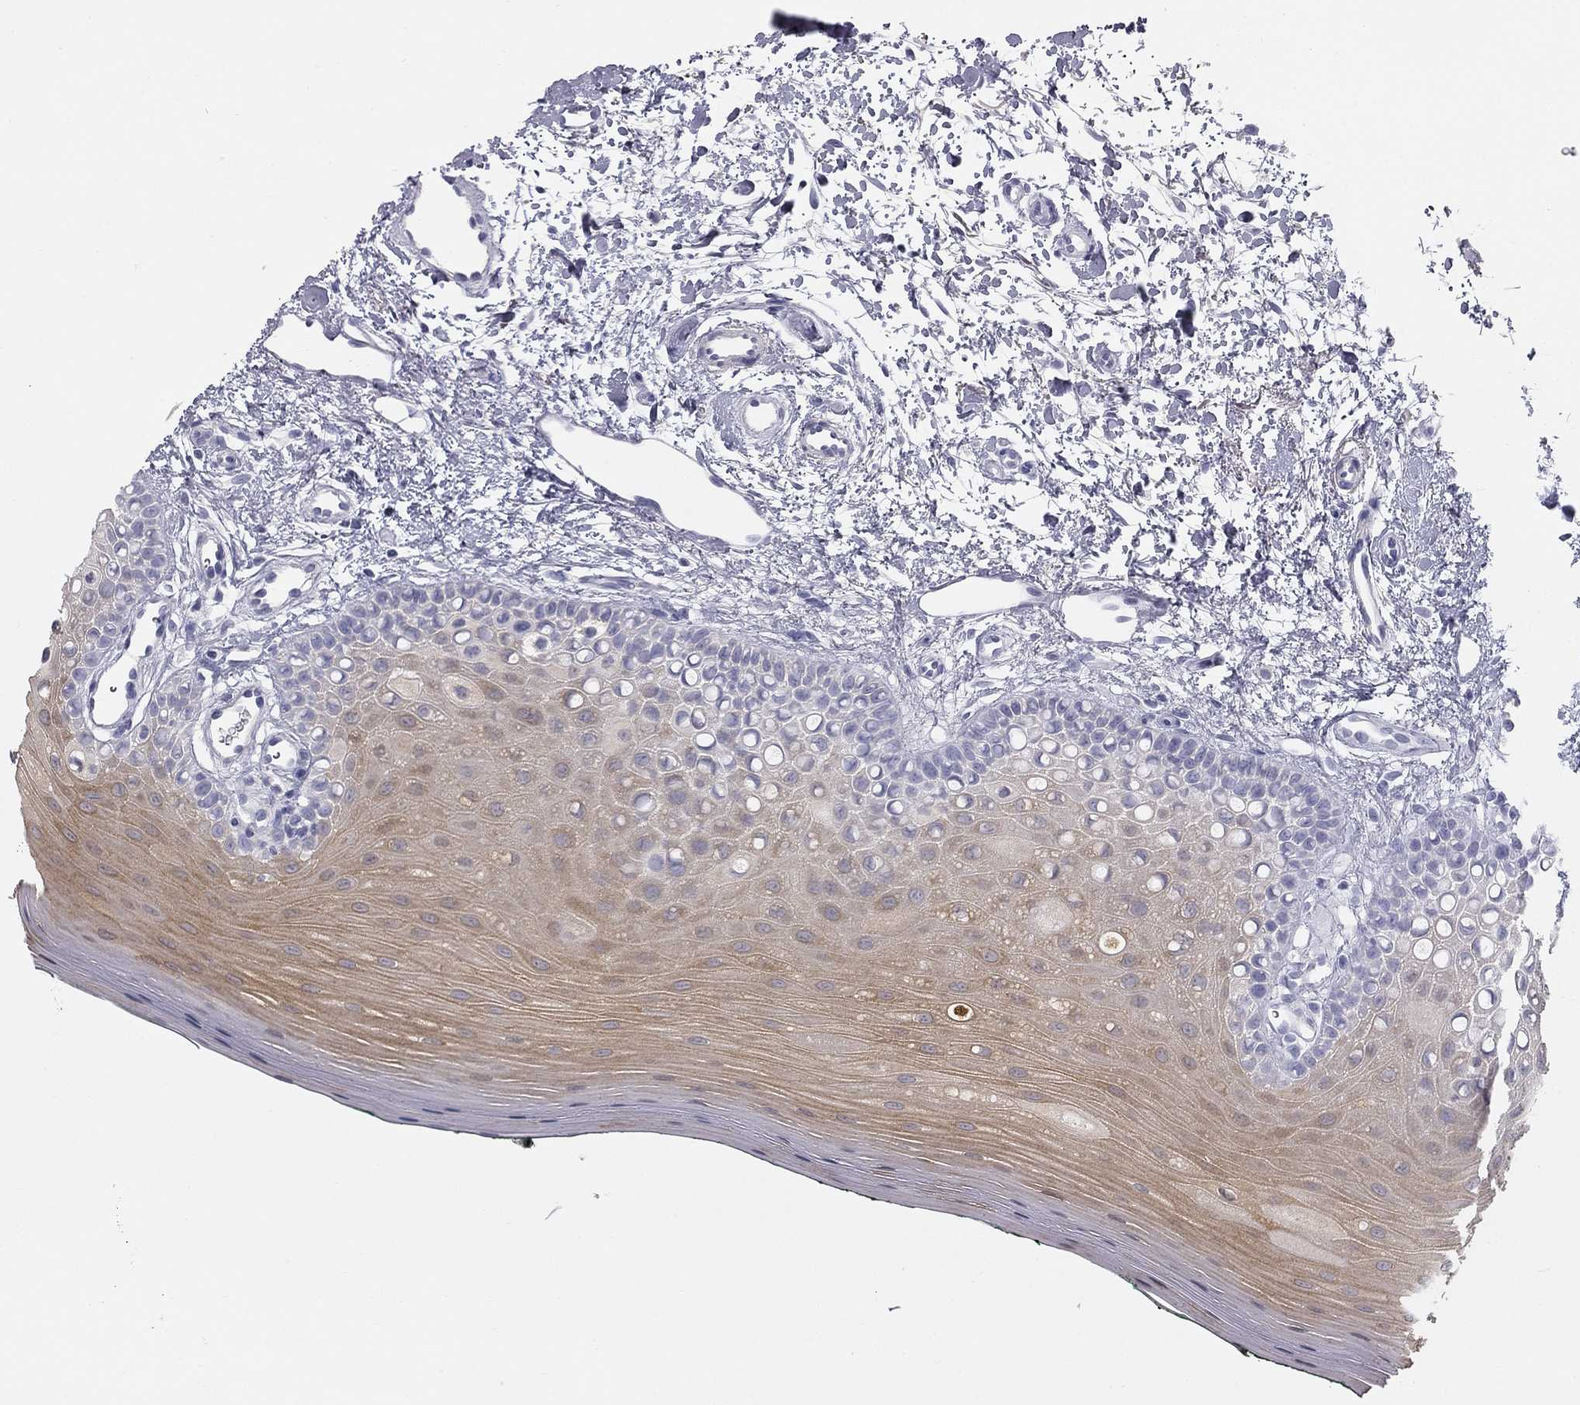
{"staining": {"intensity": "weak", "quantity": "25%-75%", "location": "cytoplasmic/membranous"}, "tissue": "oral mucosa", "cell_type": "Squamous epithelial cells", "image_type": "normal", "snomed": [{"axis": "morphology", "description": "Normal tissue, NOS"}, {"axis": "topography", "description": "Oral tissue"}], "caption": "This is an image of immunohistochemistry (IHC) staining of normal oral mucosa, which shows weak positivity in the cytoplasmic/membranous of squamous epithelial cells.", "gene": "SULT2B1", "patient": {"sex": "female", "age": 78}}